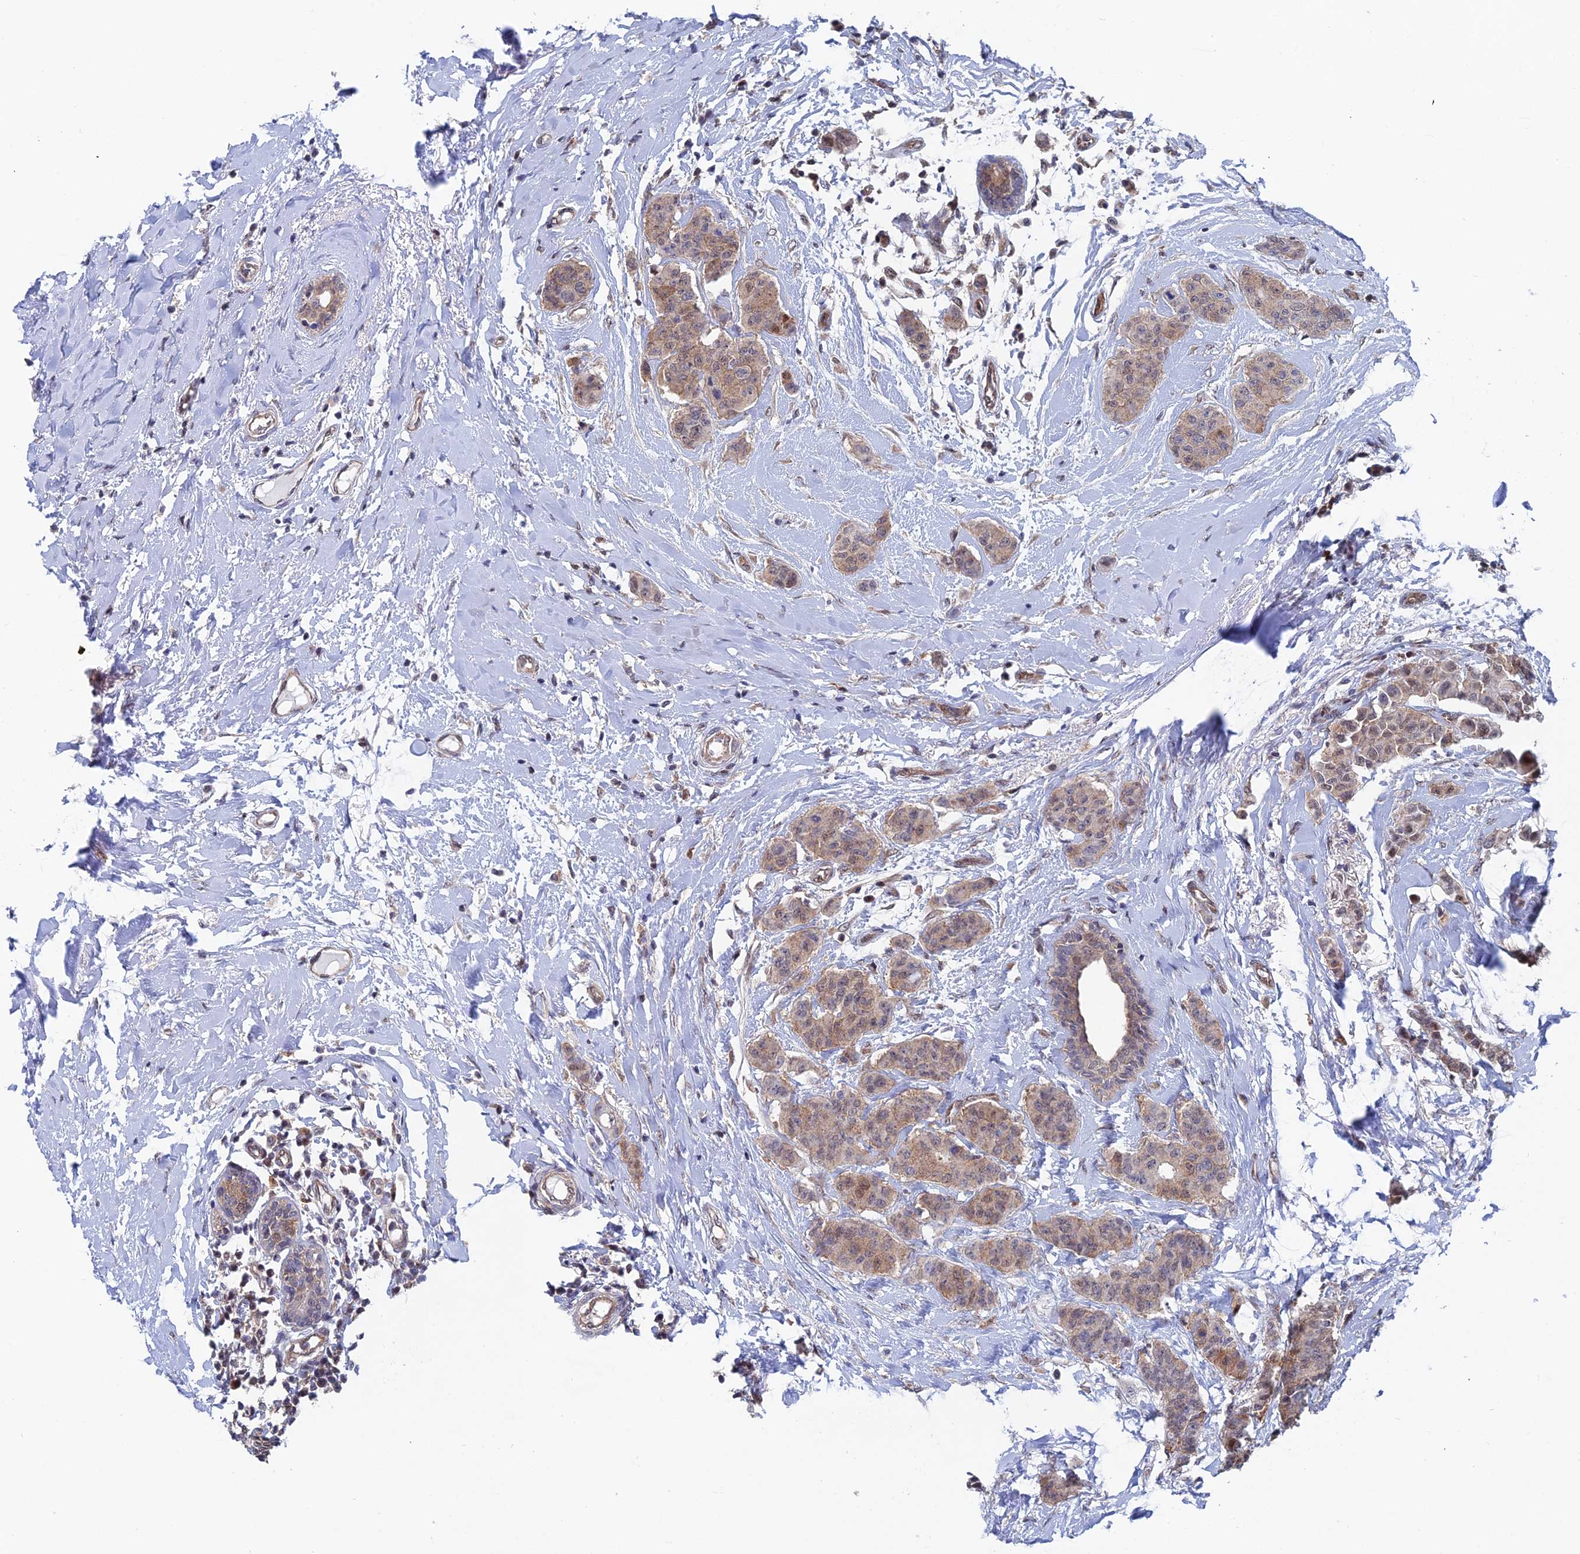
{"staining": {"intensity": "moderate", "quantity": ">75%", "location": "cytoplasmic/membranous,nuclear"}, "tissue": "breast cancer", "cell_type": "Tumor cells", "image_type": "cancer", "snomed": [{"axis": "morphology", "description": "Duct carcinoma"}, {"axis": "topography", "description": "Breast"}], "caption": "Moderate cytoplasmic/membranous and nuclear expression is identified in about >75% of tumor cells in breast cancer (intraductal carcinoma).", "gene": "IGBP1", "patient": {"sex": "female", "age": 40}}